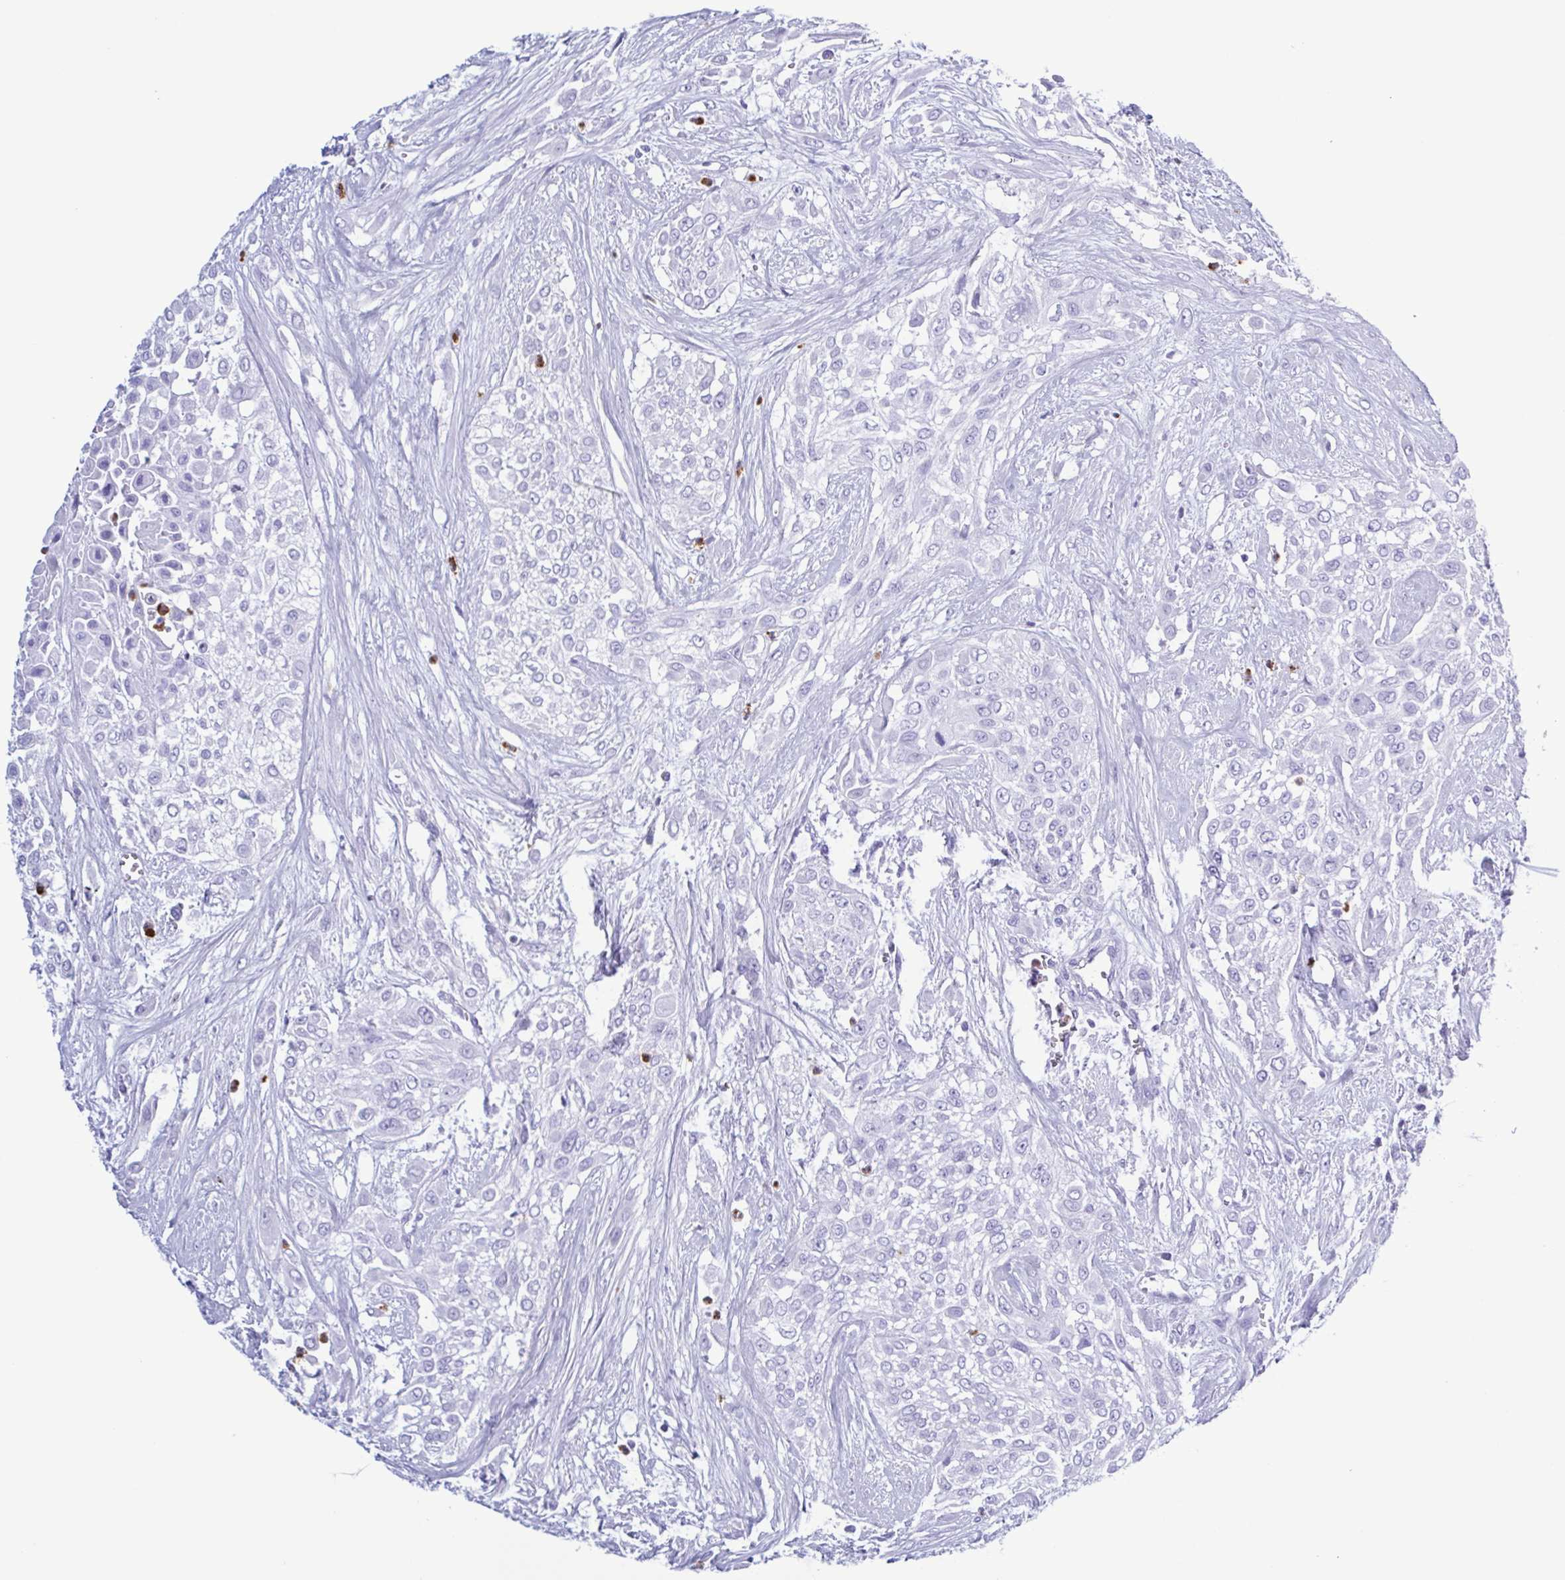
{"staining": {"intensity": "negative", "quantity": "none", "location": "none"}, "tissue": "urothelial cancer", "cell_type": "Tumor cells", "image_type": "cancer", "snomed": [{"axis": "morphology", "description": "Urothelial carcinoma, High grade"}, {"axis": "topography", "description": "Urinary bladder"}], "caption": "This is an immunohistochemistry (IHC) photomicrograph of human urothelial cancer. There is no expression in tumor cells.", "gene": "LTF", "patient": {"sex": "male", "age": 57}}